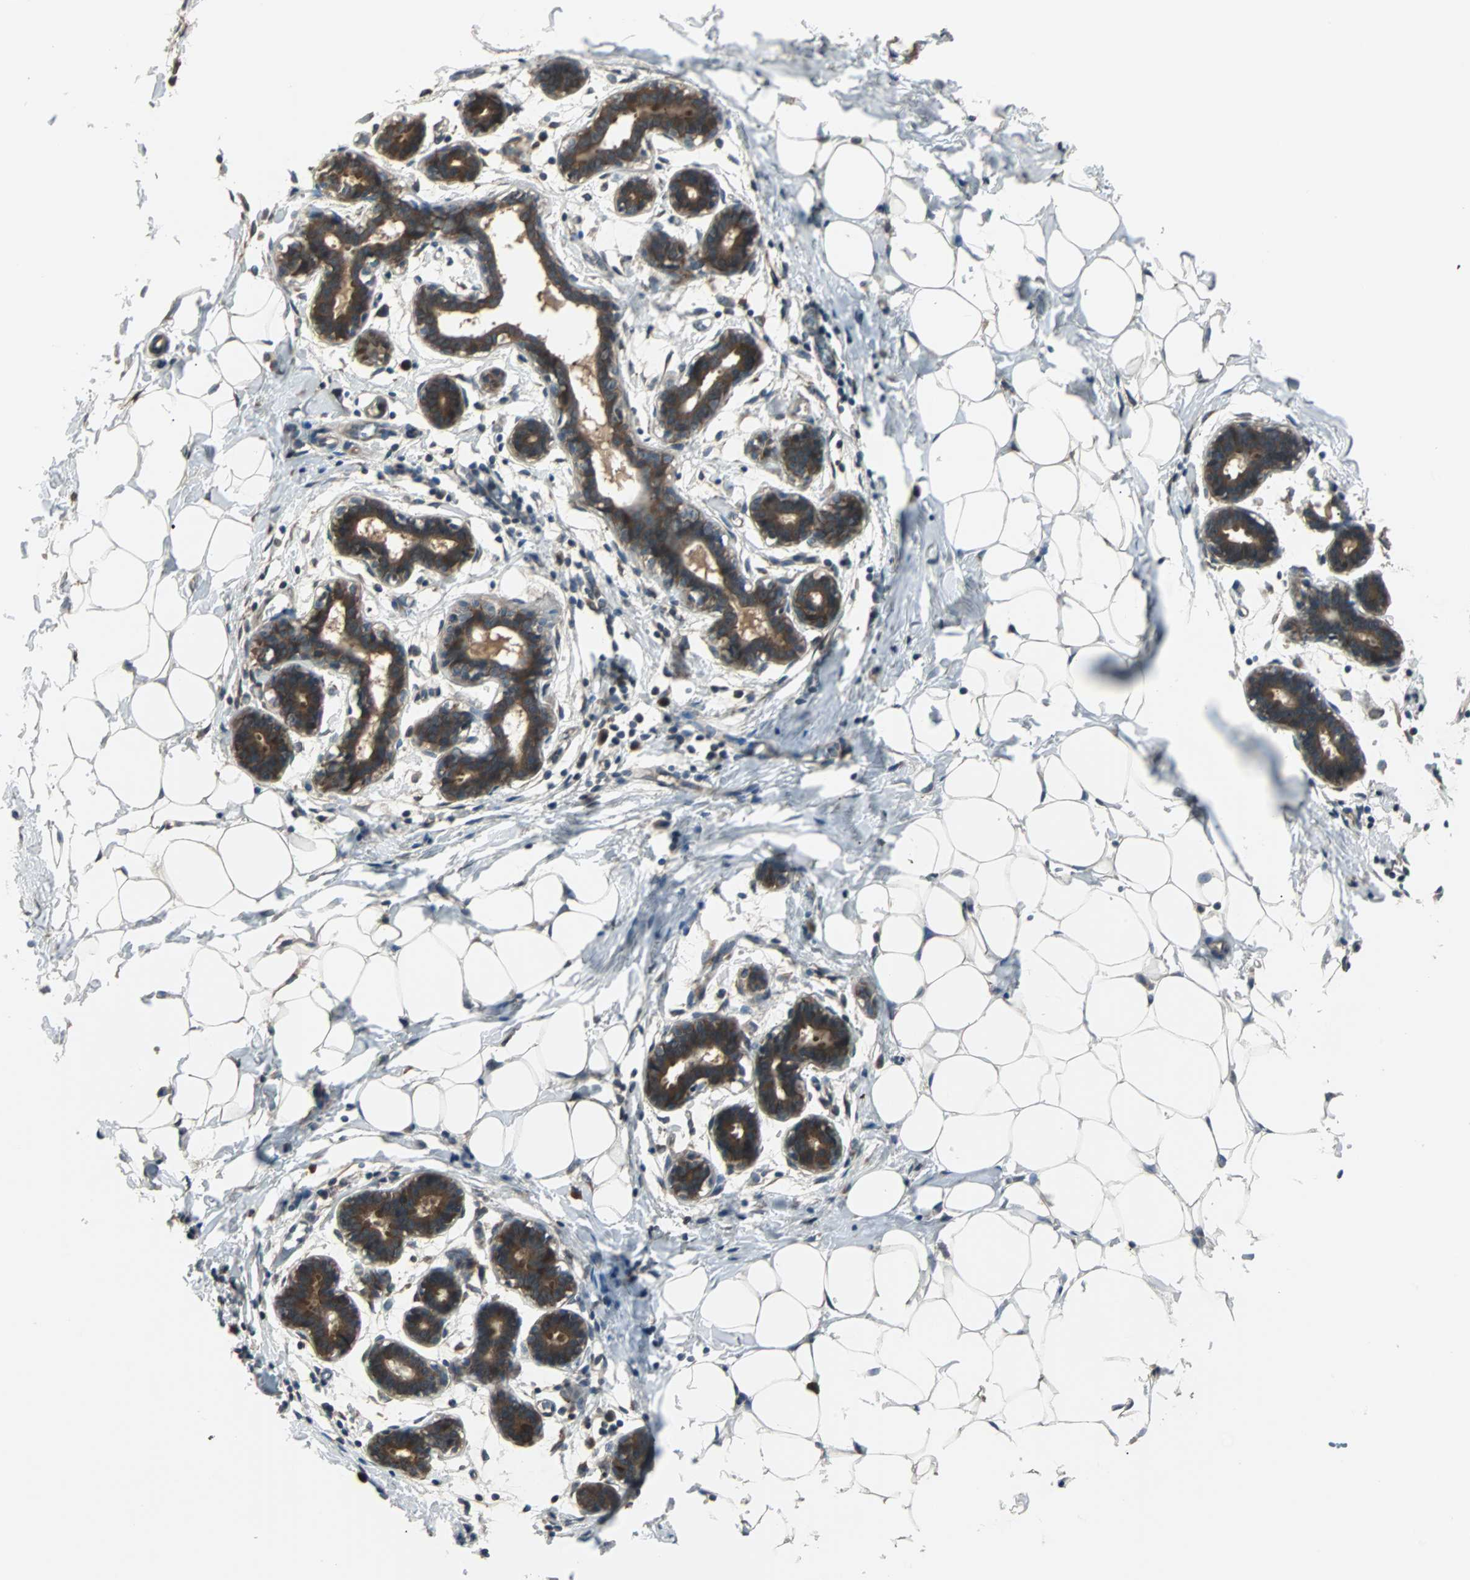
{"staining": {"intensity": "negative", "quantity": "none", "location": "none"}, "tissue": "breast", "cell_type": "Adipocytes", "image_type": "normal", "snomed": [{"axis": "morphology", "description": "Normal tissue, NOS"}, {"axis": "topography", "description": "Breast"}], "caption": "Adipocytes show no significant positivity in normal breast. (DAB immunohistochemistry visualized using brightfield microscopy, high magnification).", "gene": "ARF1", "patient": {"sex": "female", "age": 27}}